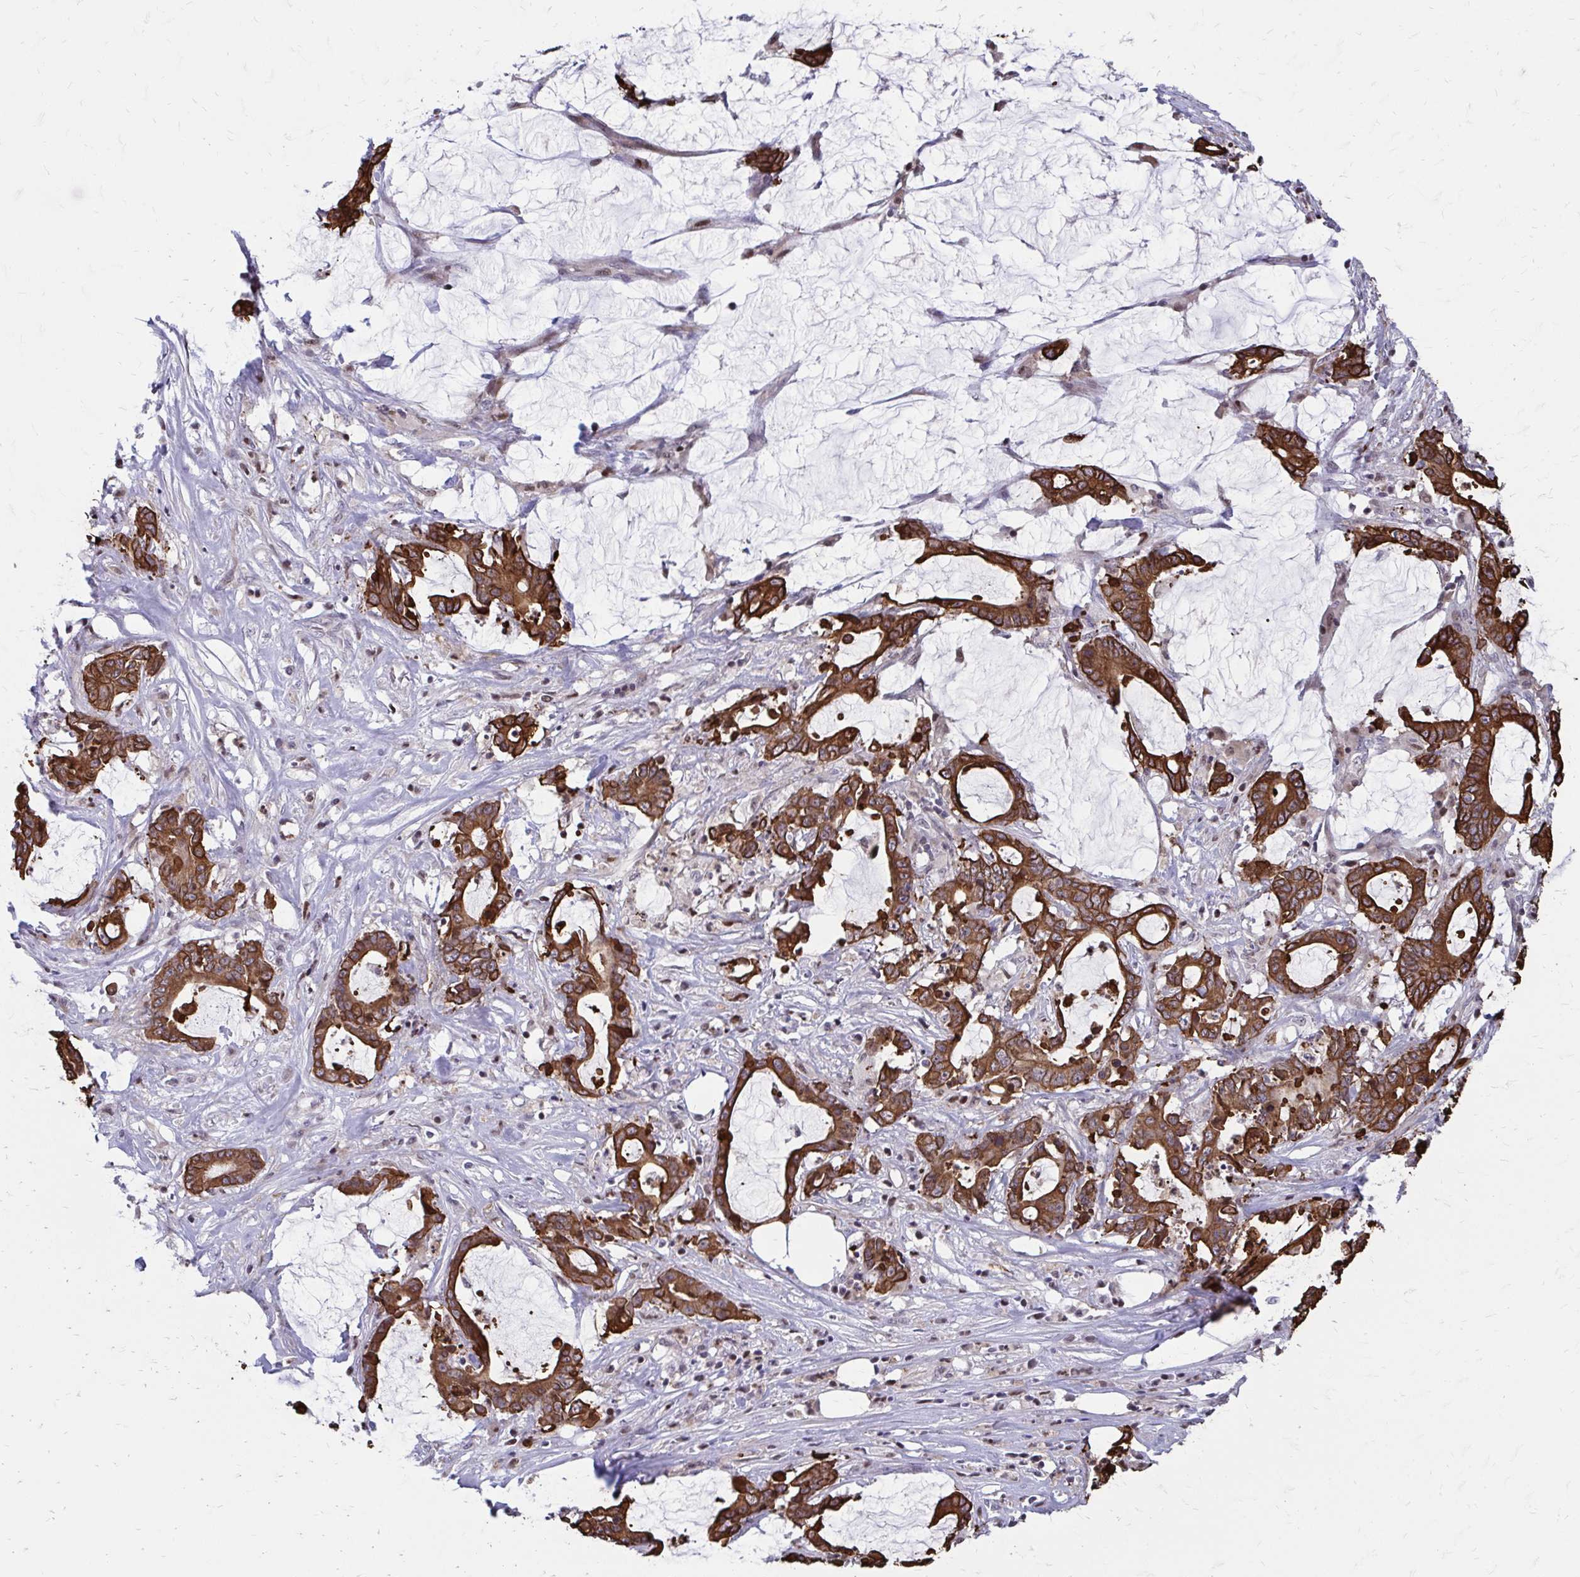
{"staining": {"intensity": "strong", "quantity": ">75%", "location": "cytoplasmic/membranous"}, "tissue": "stomach cancer", "cell_type": "Tumor cells", "image_type": "cancer", "snomed": [{"axis": "morphology", "description": "Adenocarcinoma, NOS"}, {"axis": "topography", "description": "Stomach, upper"}], "caption": "Protein expression analysis of human stomach cancer (adenocarcinoma) reveals strong cytoplasmic/membranous staining in approximately >75% of tumor cells.", "gene": "ANKRD30B", "patient": {"sex": "male", "age": 68}}